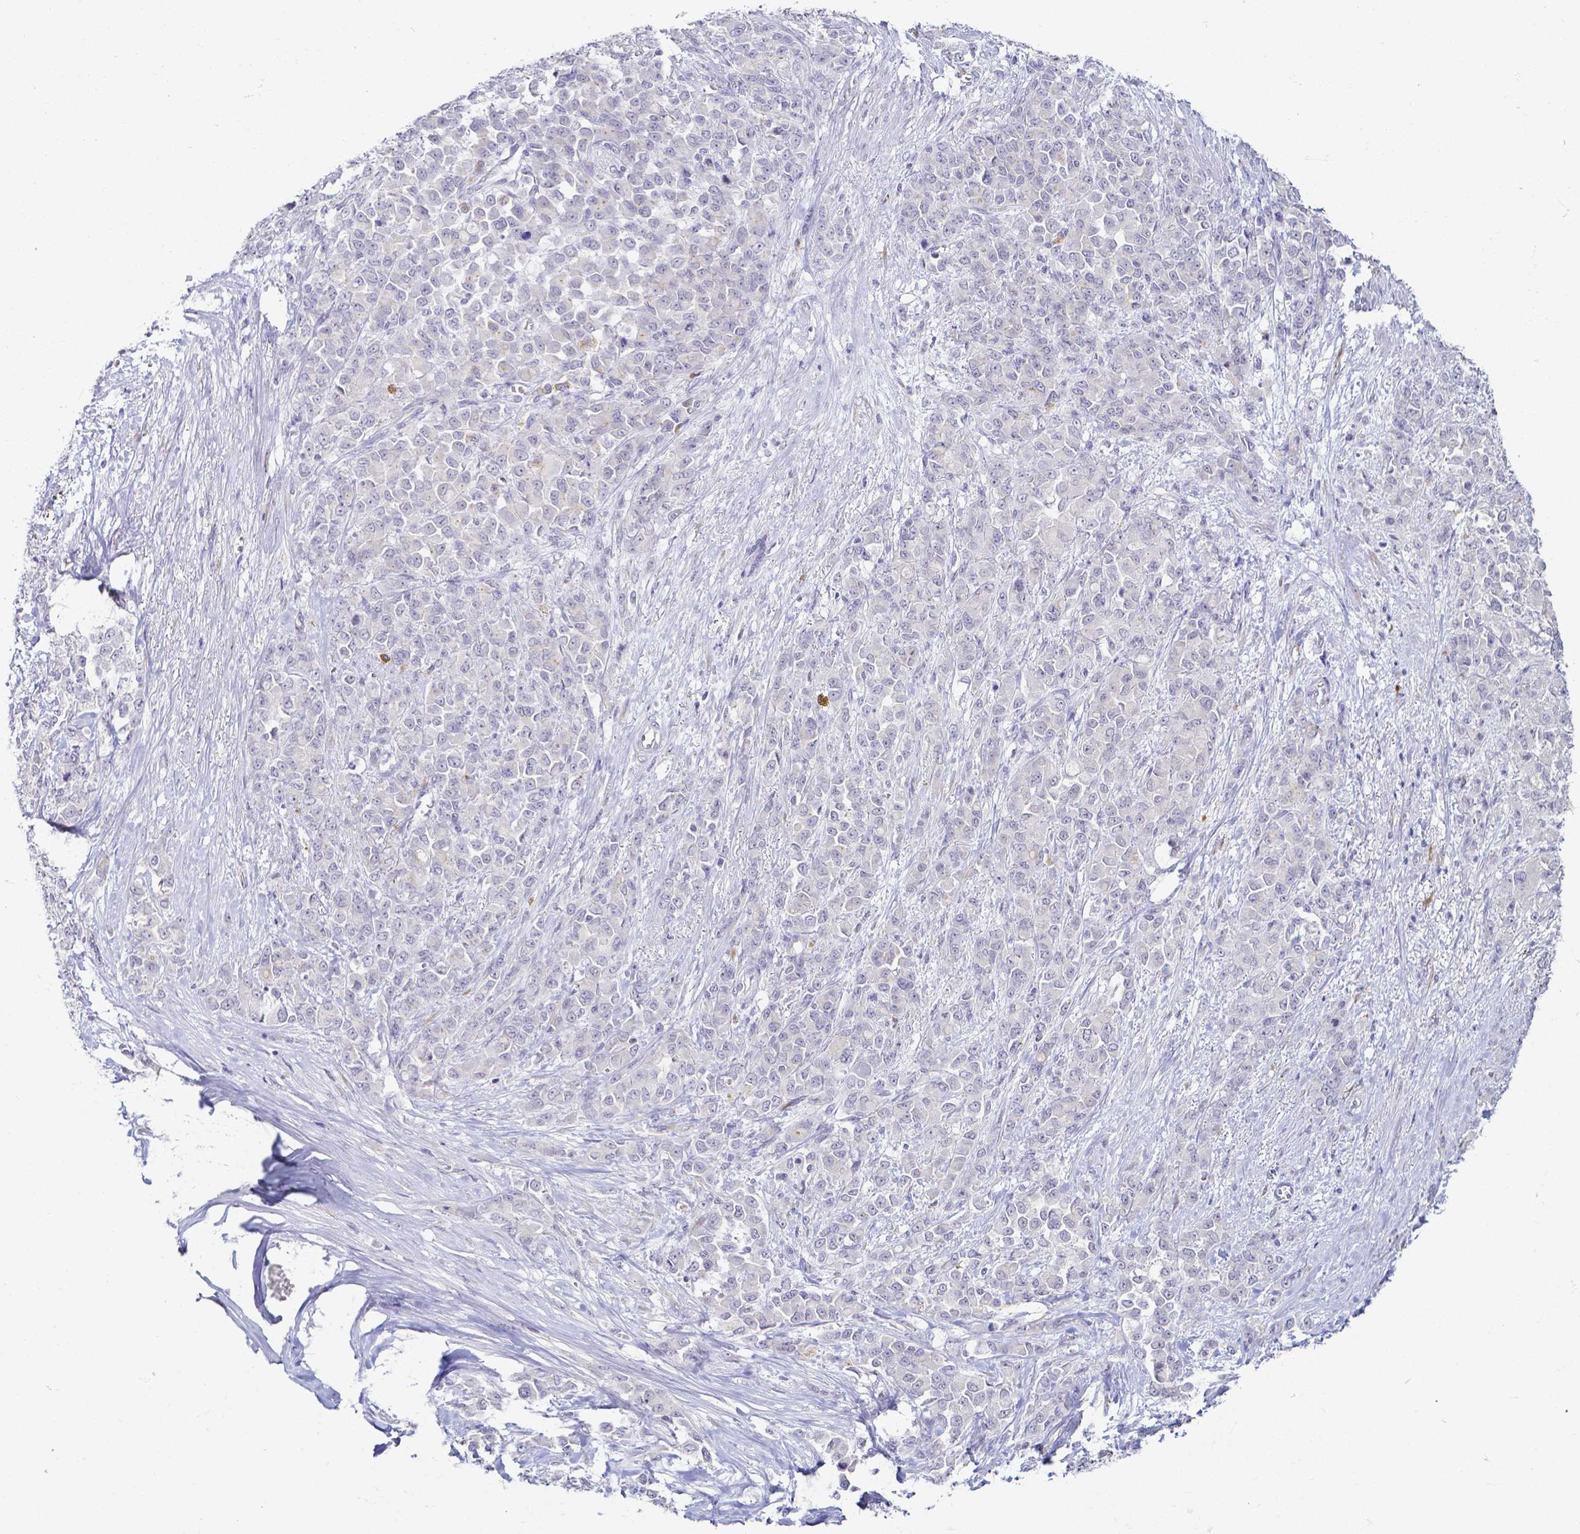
{"staining": {"intensity": "negative", "quantity": "none", "location": "none"}, "tissue": "stomach cancer", "cell_type": "Tumor cells", "image_type": "cancer", "snomed": [{"axis": "morphology", "description": "Adenocarcinoma, NOS"}, {"axis": "topography", "description": "Stomach"}], "caption": "A micrograph of stomach cancer (adenocarcinoma) stained for a protein displays no brown staining in tumor cells. (DAB immunohistochemistry (IHC), high magnification).", "gene": "FAM83G", "patient": {"sex": "female", "age": 76}}